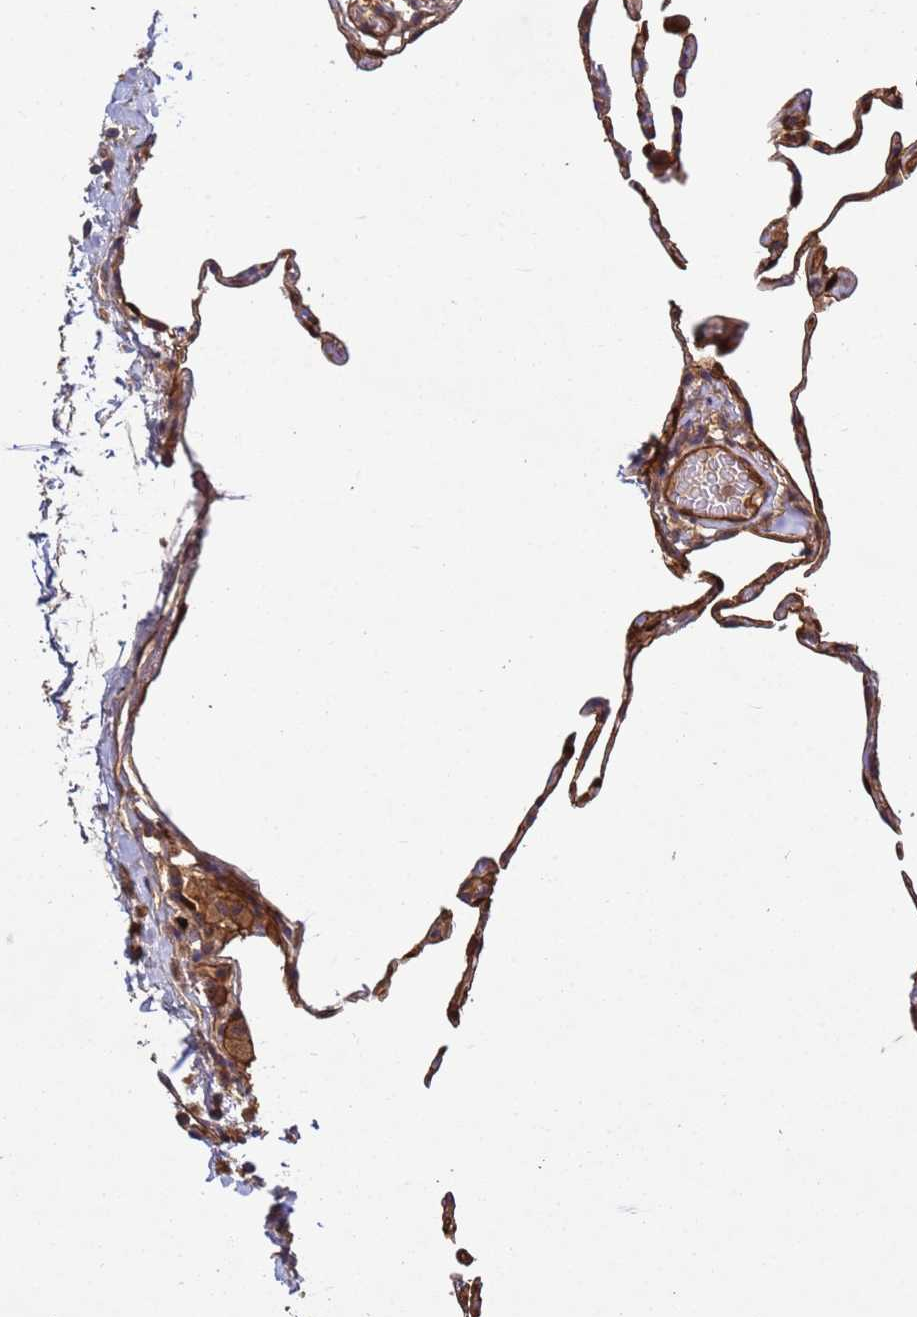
{"staining": {"intensity": "strong", "quantity": ">75%", "location": "cytoplasmic/membranous"}, "tissue": "lung", "cell_type": "Alveolar cells", "image_type": "normal", "snomed": [{"axis": "morphology", "description": "Normal tissue, NOS"}, {"axis": "topography", "description": "Lung"}], "caption": "Lung stained with immunohistochemistry shows strong cytoplasmic/membranous positivity in about >75% of alveolar cells. (brown staining indicates protein expression, while blue staining denotes nuclei).", "gene": "C8orf34", "patient": {"sex": "female", "age": 57}}